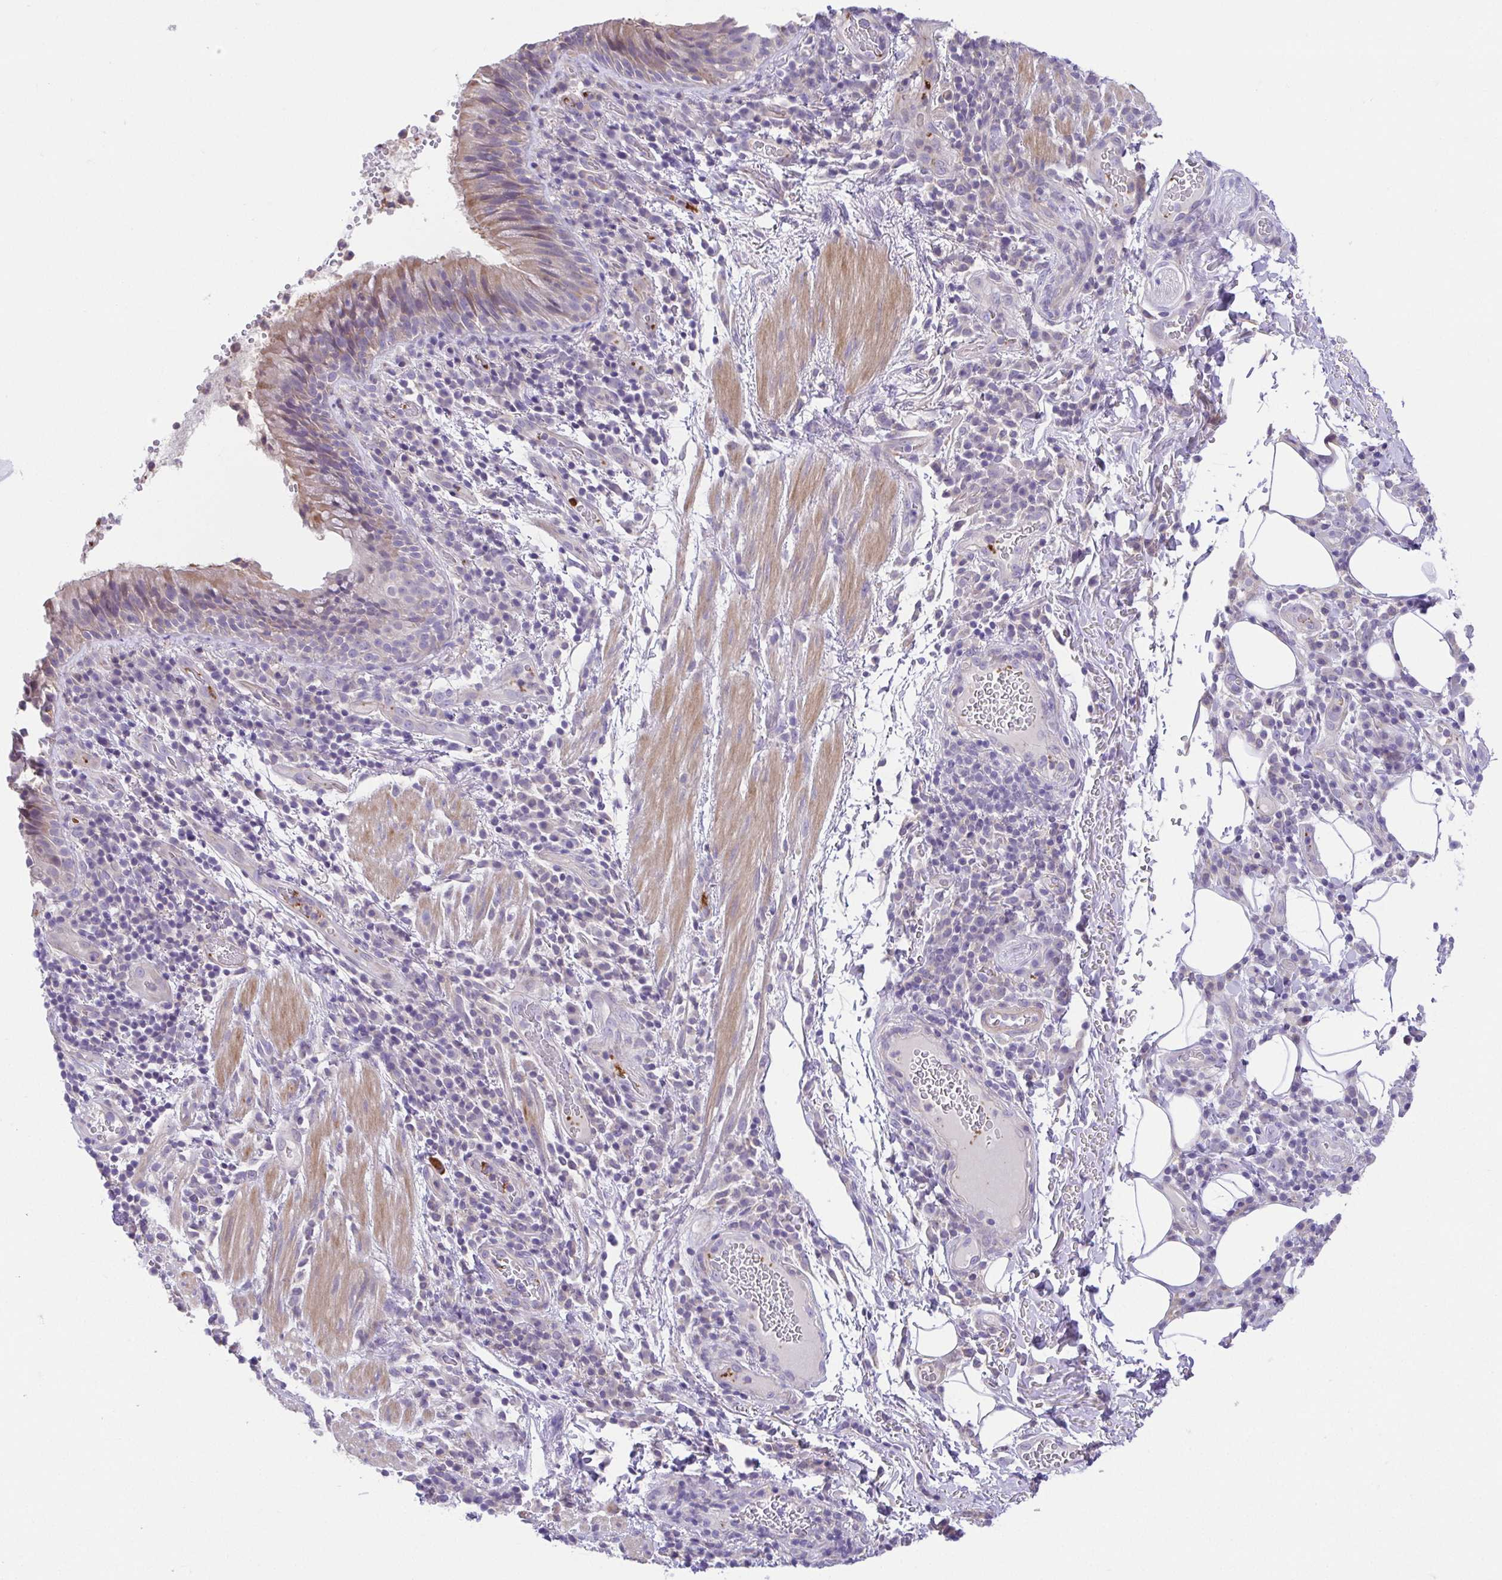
{"staining": {"intensity": "moderate", "quantity": "<25%", "location": "cytoplasmic/membranous"}, "tissue": "bronchus", "cell_type": "Respiratory epithelial cells", "image_type": "normal", "snomed": [{"axis": "morphology", "description": "Normal tissue, NOS"}, {"axis": "topography", "description": "Lymph node"}, {"axis": "topography", "description": "Bronchus"}], "caption": "A high-resolution photomicrograph shows IHC staining of normal bronchus, which reveals moderate cytoplasmic/membranous staining in about <25% of respiratory epithelial cells.", "gene": "PRR14L", "patient": {"sex": "male", "age": 56}}